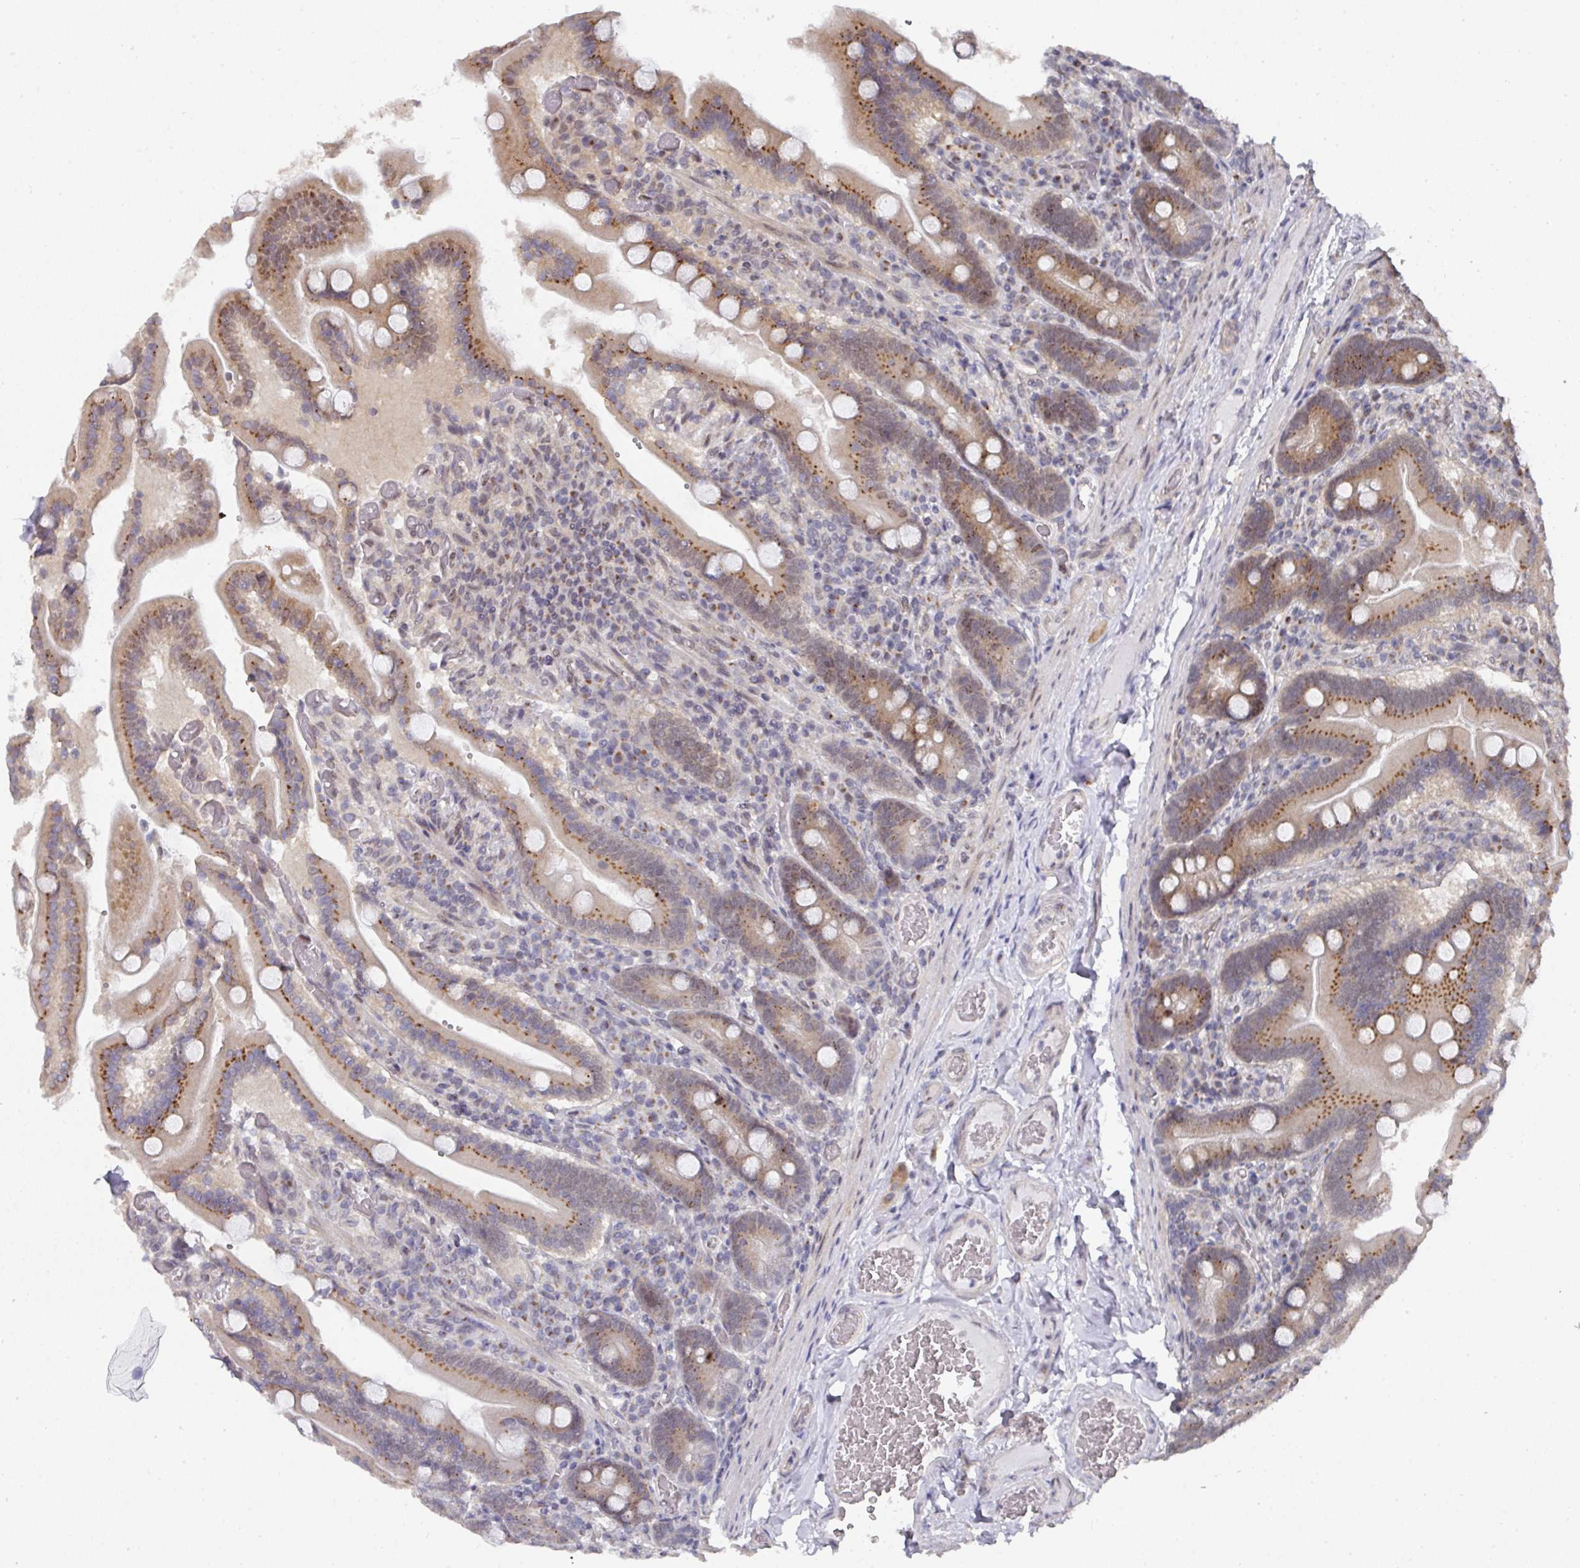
{"staining": {"intensity": "moderate", "quantity": ">75%", "location": "cytoplasmic/membranous"}, "tissue": "duodenum", "cell_type": "Glandular cells", "image_type": "normal", "snomed": [{"axis": "morphology", "description": "Normal tissue, NOS"}, {"axis": "topography", "description": "Duodenum"}], "caption": "A brown stain highlights moderate cytoplasmic/membranous staining of a protein in glandular cells of unremarkable duodenum.", "gene": "C18orf25", "patient": {"sex": "female", "age": 62}}